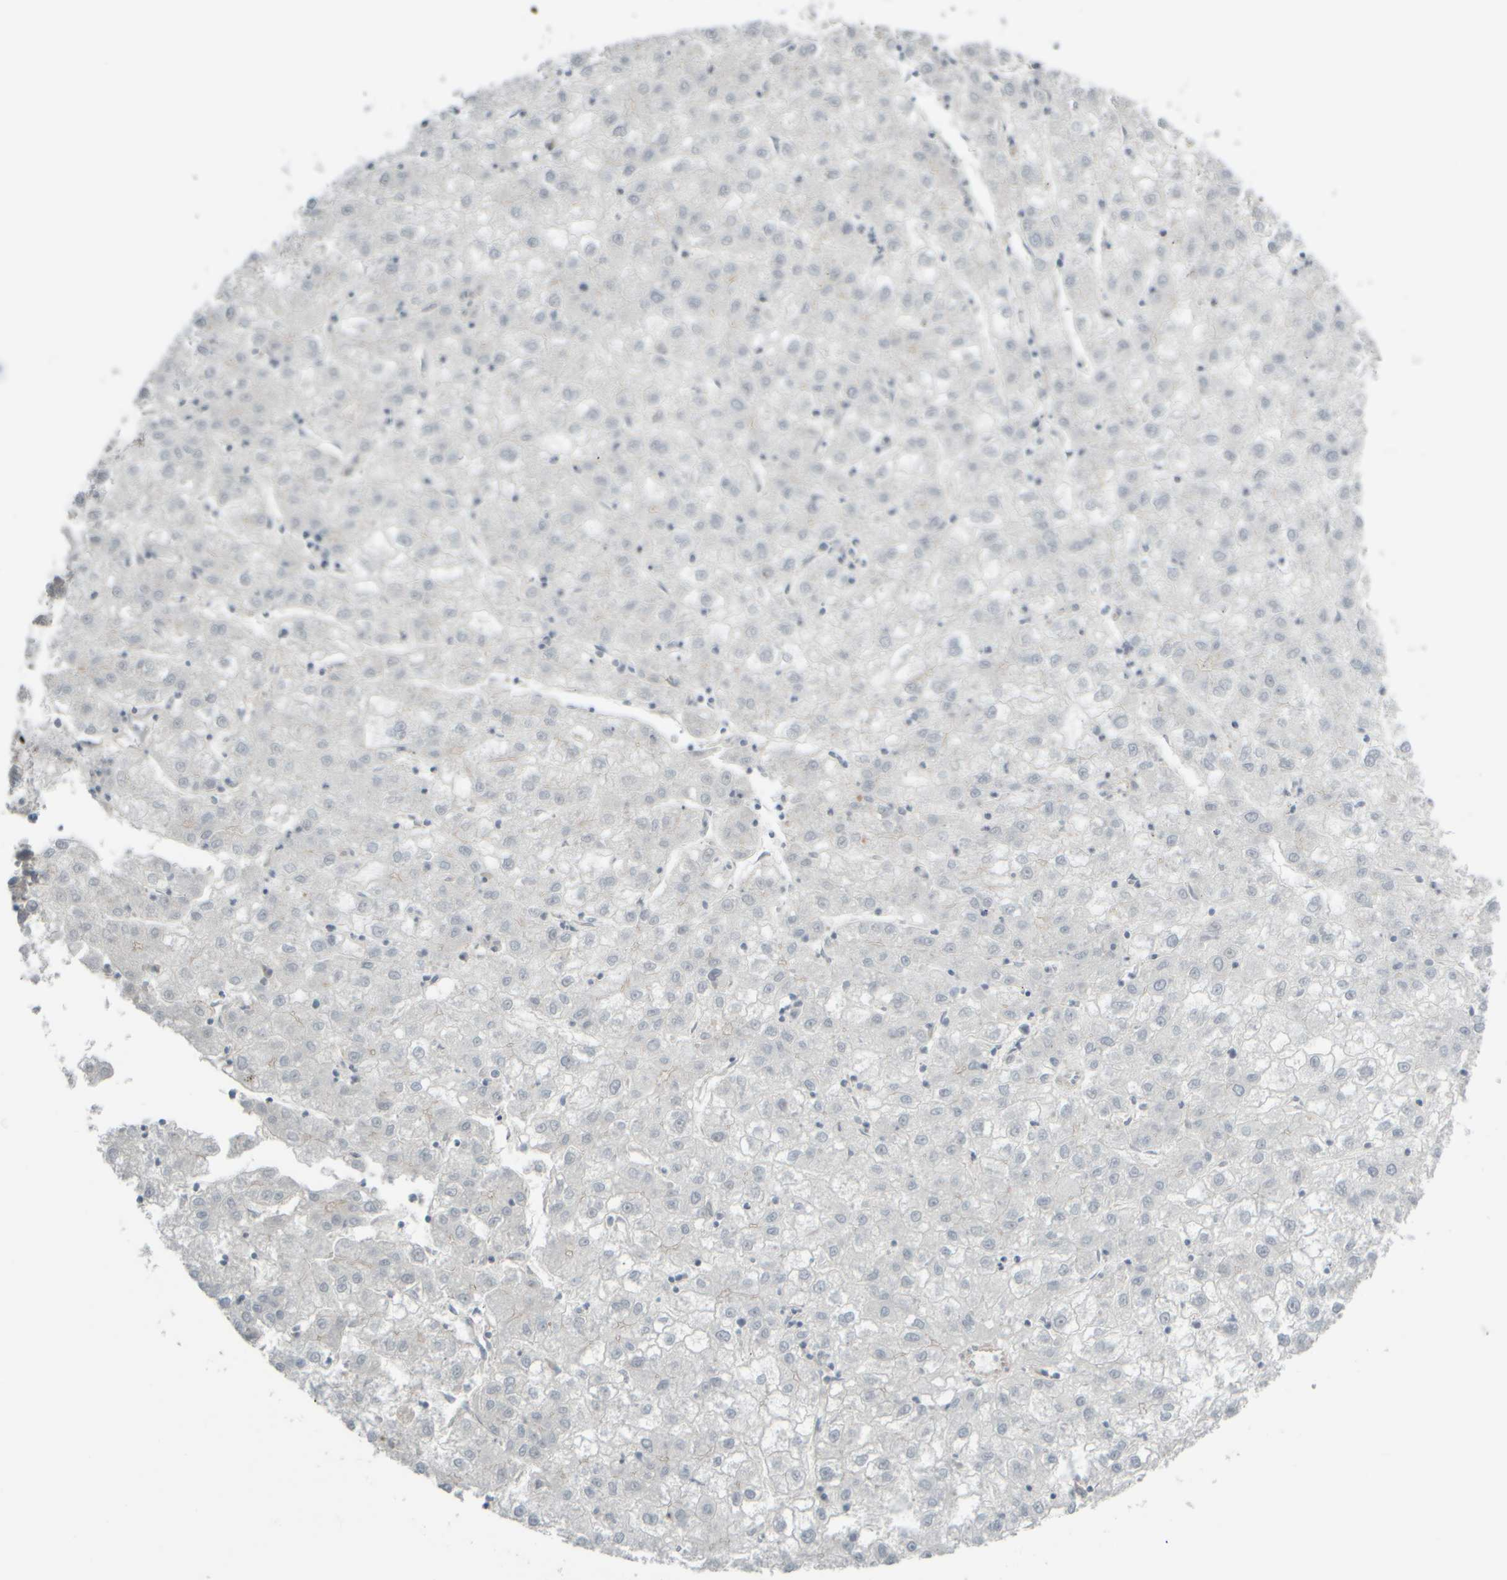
{"staining": {"intensity": "negative", "quantity": "none", "location": "none"}, "tissue": "liver cancer", "cell_type": "Tumor cells", "image_type": "cancer", "snomed": [{"axis": "morphology", "description": "Carcinoma, Hepatocellular, NOS"}, {"axis": "topography", "description": "Liver"}], "caption": "Immunohistochemical staining of human liver hepatocellular carcinoma displays no significant staining in tumor cells.", "gene": "HGS", "patient": {"sex": "male", "age": 72}}